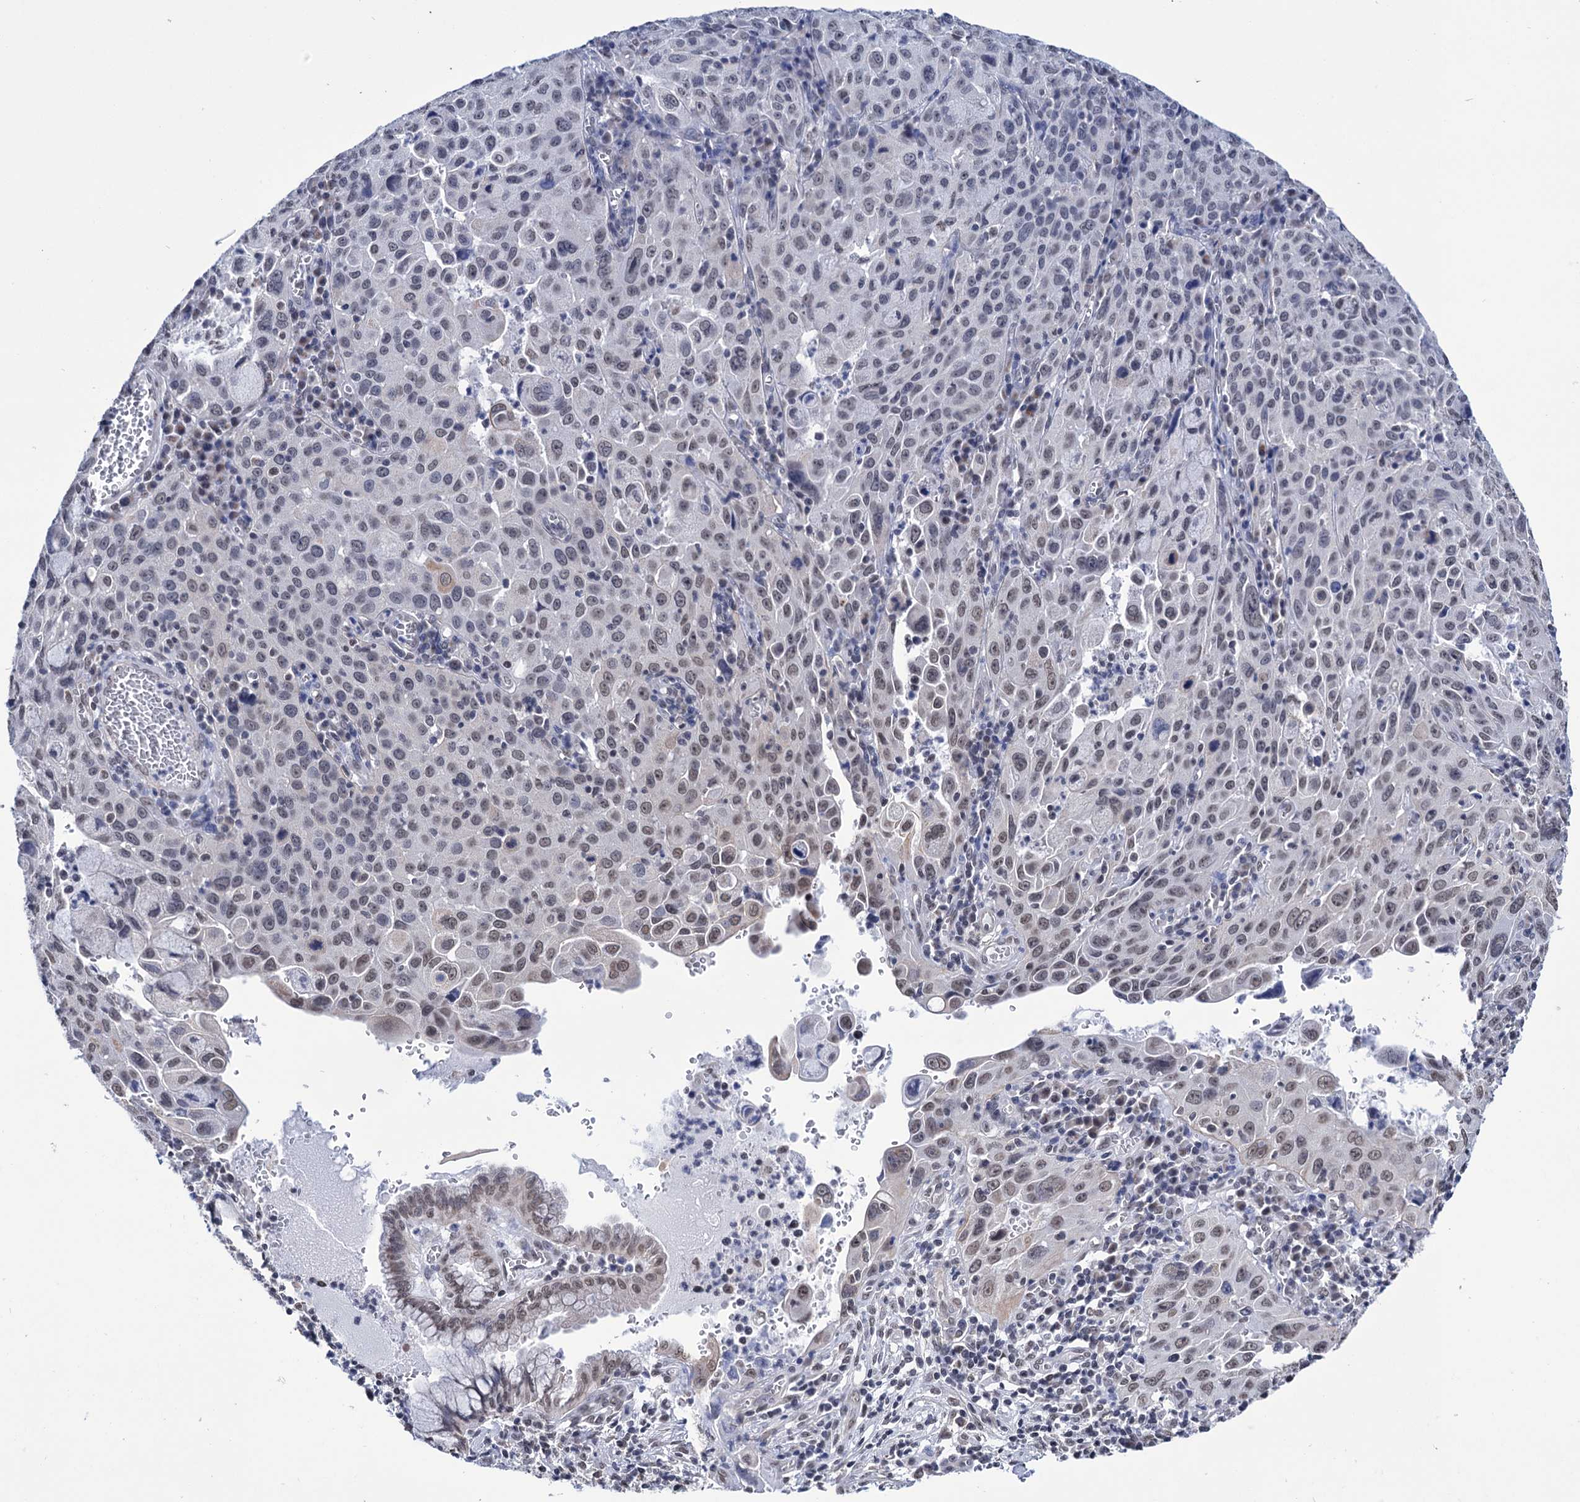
{"staining": {"intensity": "weak", "quantity": "25%-75%", "location": "nuclear"}, "tissue": "cervical cancer", "cell_type": "Tumor cells", "image_type": "cancer", "snomed": [{"axis": "morphology", "description": "Squamous cell carcinoma, NOS"}, {"axis": "topography", "description": "Cervix"}], "caption": "Tumor cells reveal weak nuclear expression in approximately 25%-75% of cells in cervical cancer.", "gene": "ABHD10", "patient": {"sex": "female", "age": 42}}